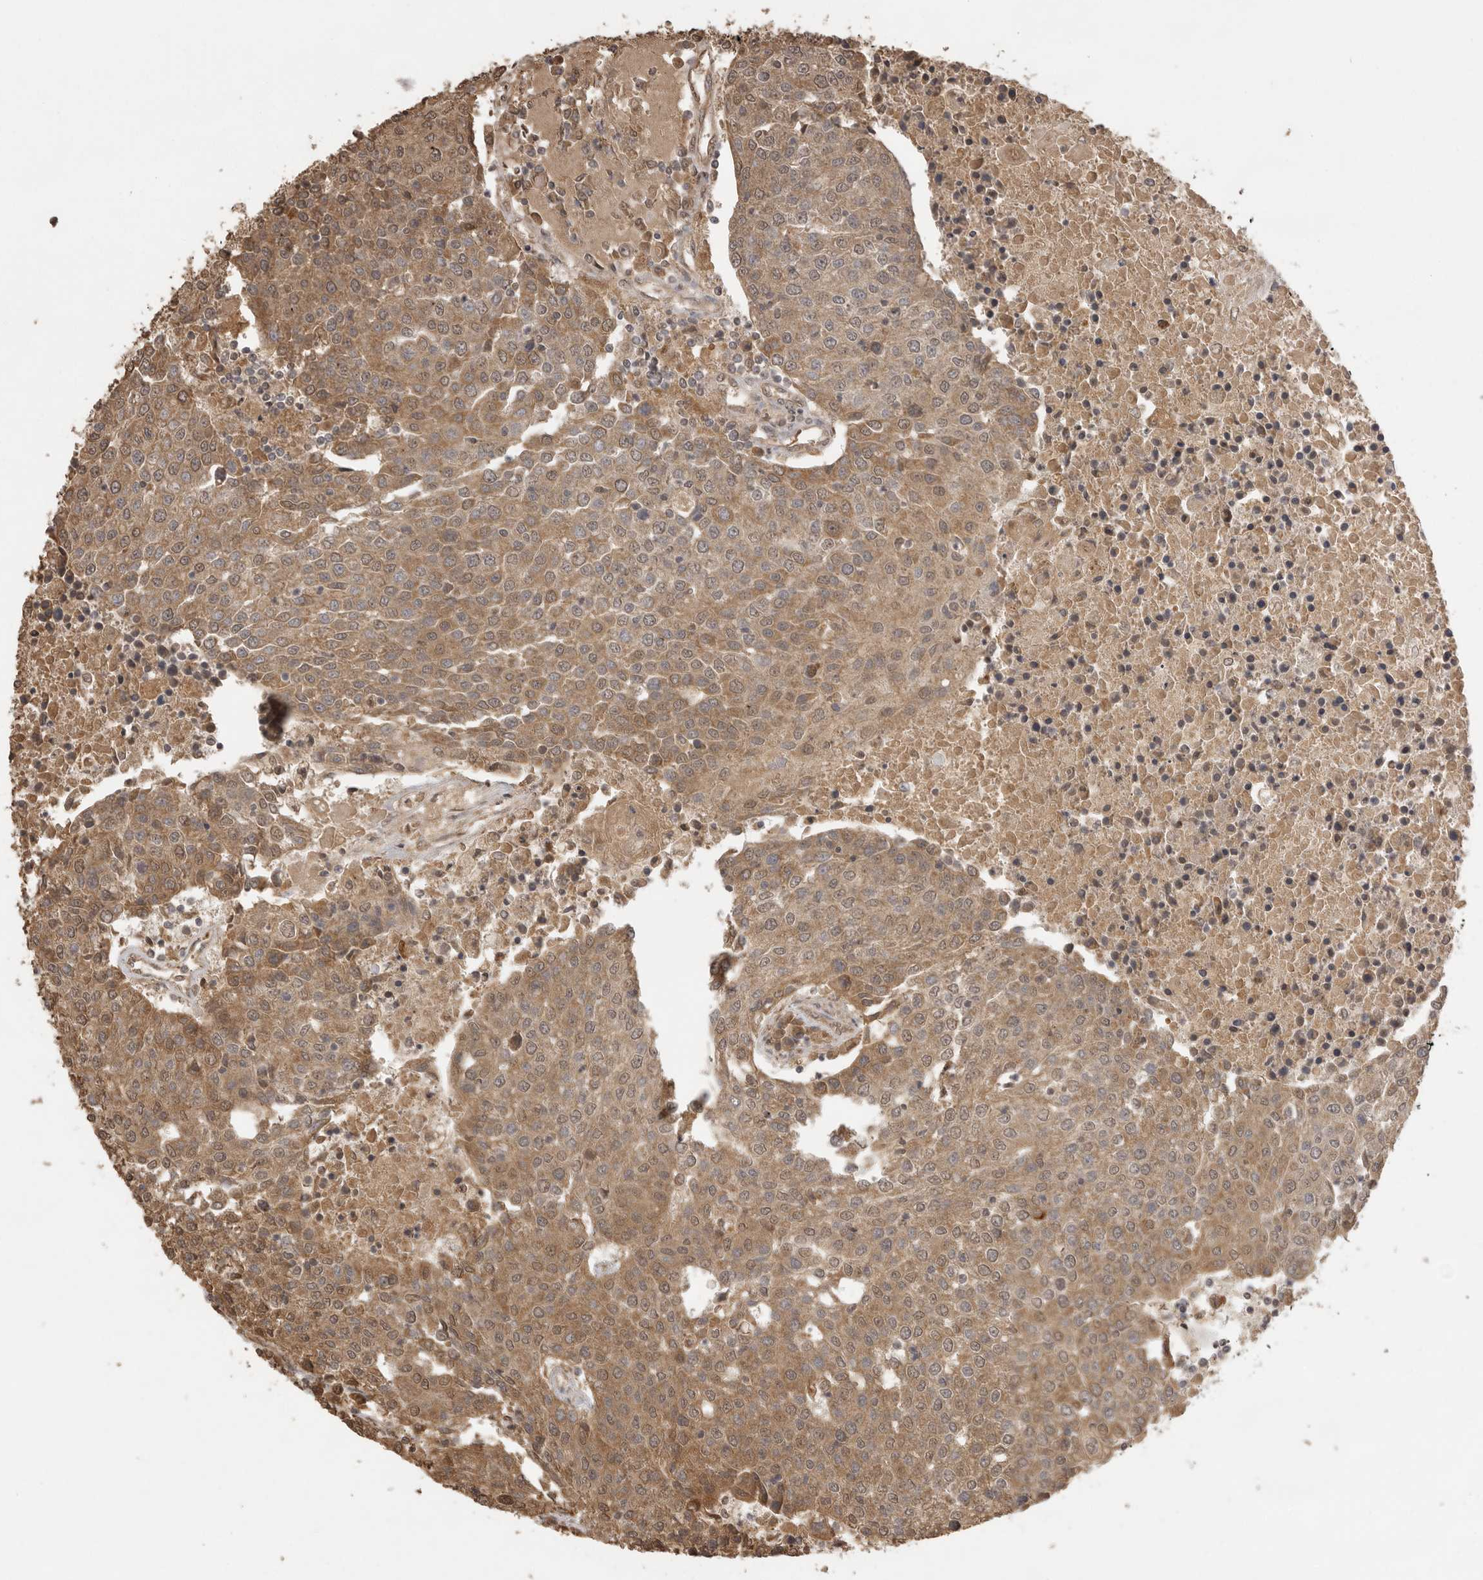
{"staining": {"intensity": "moderate", "quantity": ">75%", "location": "cytoplasmic/membranous,nuclear"}, "tissue": "urothelial cancer", "cell_type": "Tumor cells", "image_type": "cancer", "snomed": [{"axis": "morphology", "description": "Urothelial carcinoma, High grade"}, {"axis": "topography", "description": "Urinary bladder"}], "caption": "This is a photomicrograph of IHC staining of high-grade urothelial carcinoma, which shows moderate staining in the cytoplasmic/membranous and nuclear of tumor cells.", "gene": "JAG2", "patient": {"sex": "female", "age": 85}}